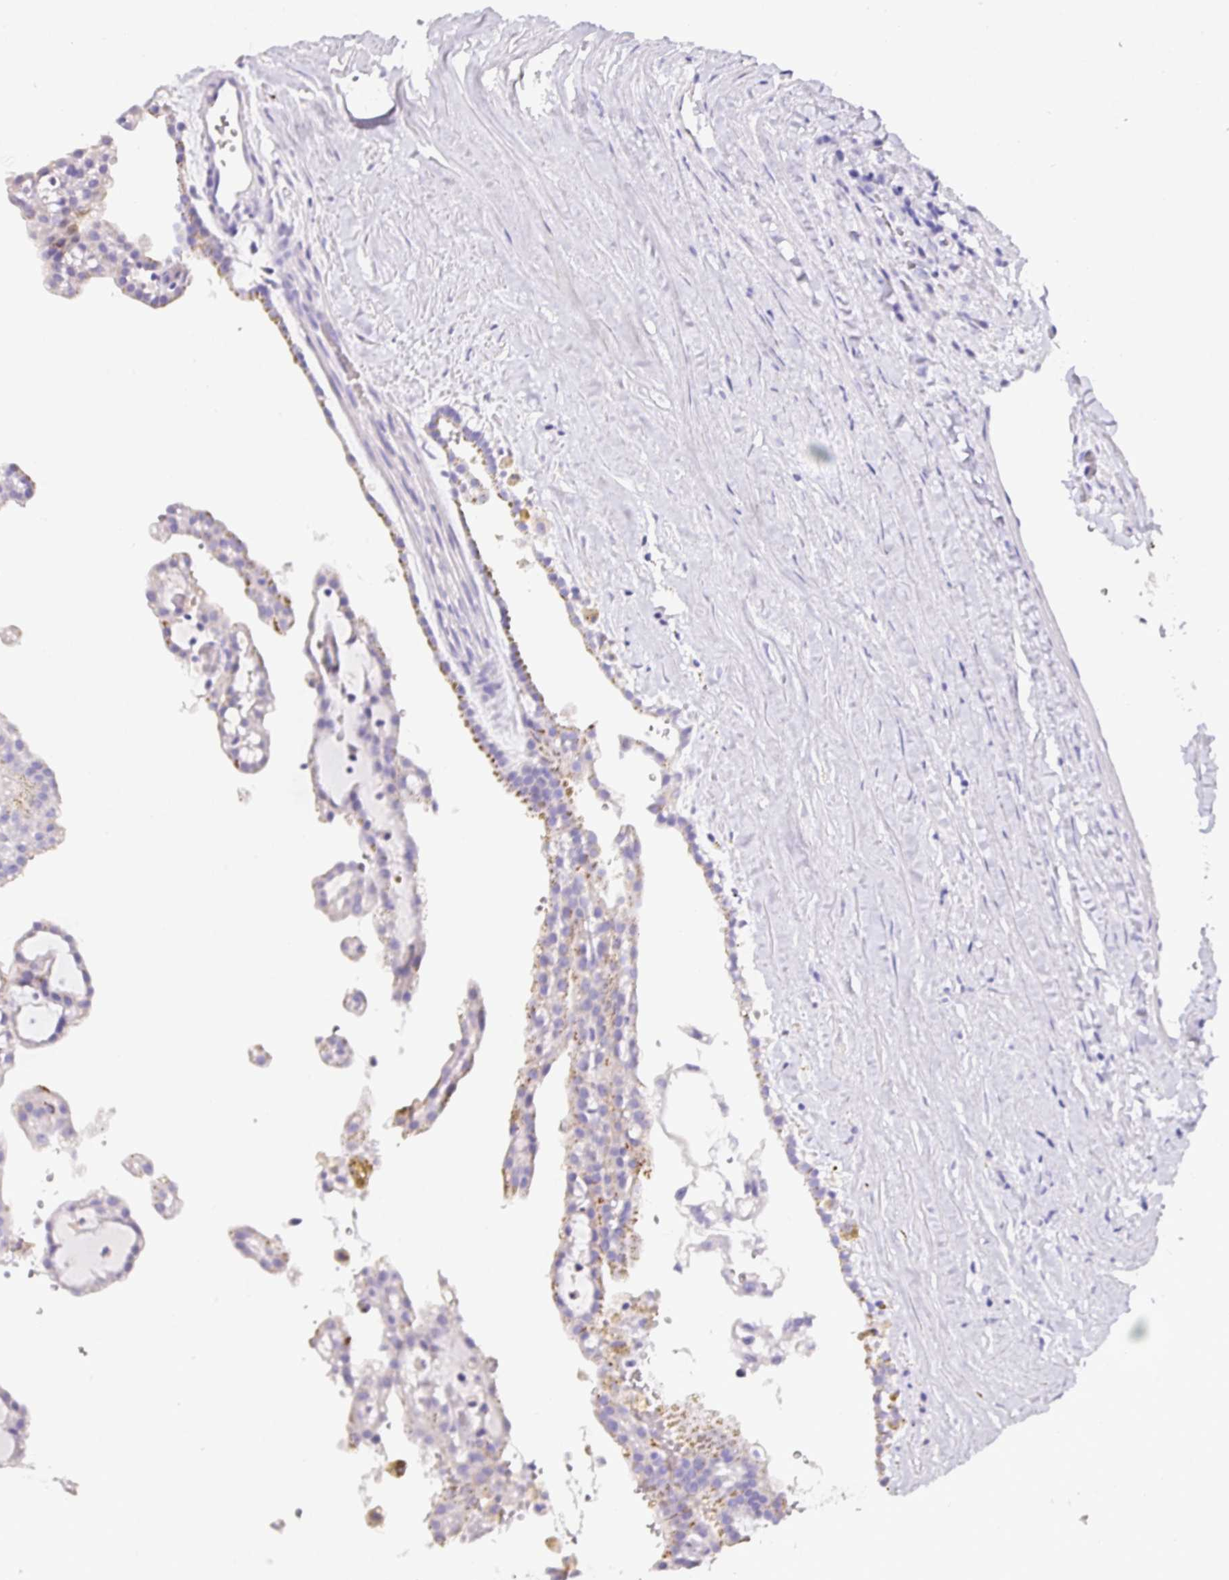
{"staining": {"intensity": "moderate", "quantity": "<25%", "location": "cytoplasmic/membranous"}, "tissue": "renal cancer", "cell_type": "Tumor cells", "image_type": "cancer", "snomed": [{"axis": "morphology", "description": "Adenocarcinoma, NOS"}, {"axis": "topography", "description": "Kidney"}], "caption": "Protein expression analysis of renal cancer (adenocarcinoma) demonstrates moderate cytoplasmic/membranous staining in approximately <25% of tumor cells. The protein of interest is shown in brown color, while the nuclei are stained blue.", "gene": "NAPSA", "patient": {"sex": "male", "age": 63}}